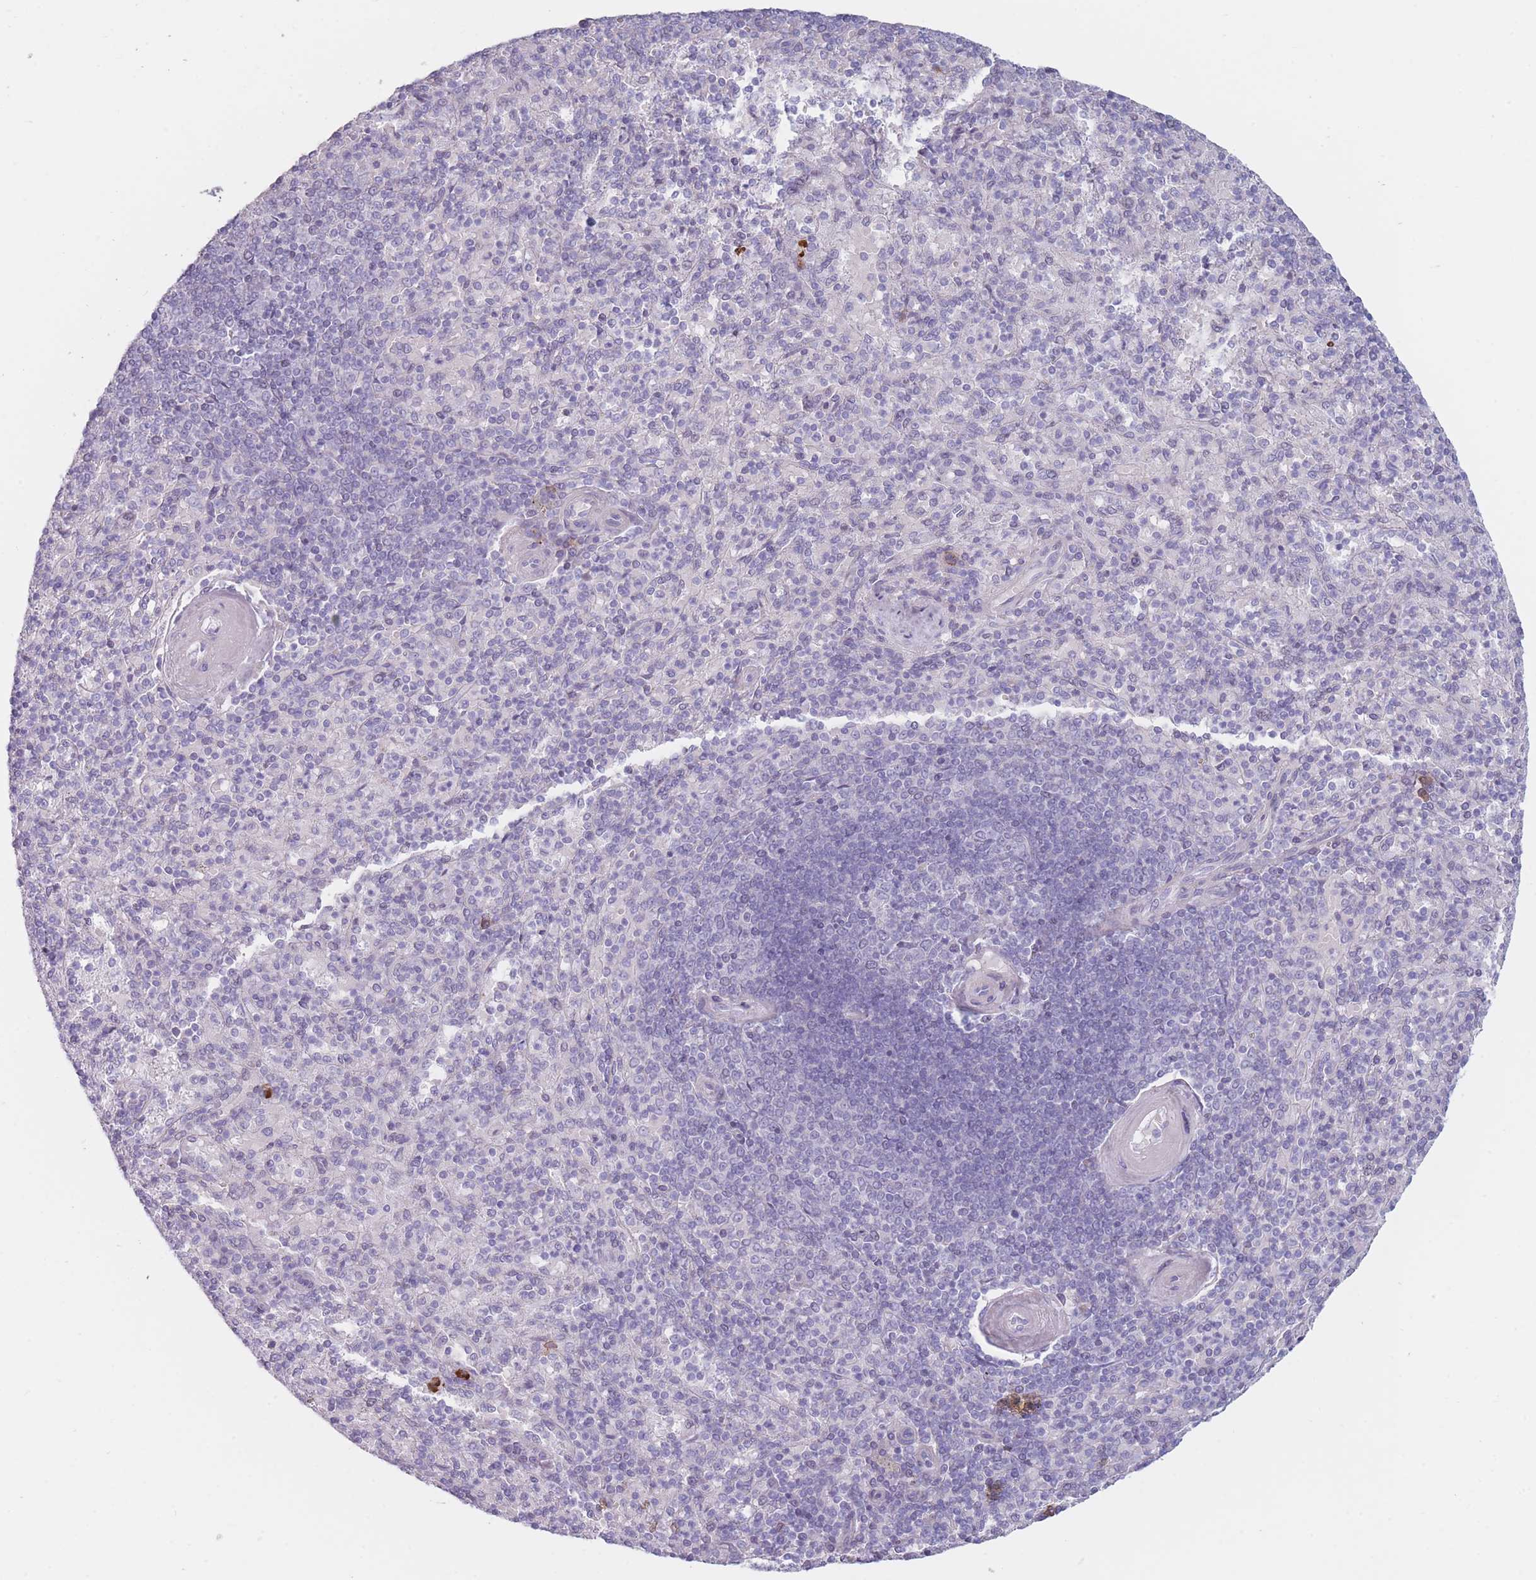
{"staining": {"intensity": "strong", "quantity": "<25%", "location": "cytoplasmic/membranous"}, "tissue": "spleen", "cell_type": "Cells in red pulp", "image_type": "normal", "snomed": [{"axis": "morphology", "description": "Normal tissue, NOS"}, {"axis": "topography", "description": "Spleen"}], "caption": "Immunohistochemistry (IHC) staining of unremarkable spleen, which displays medium levels of strong cytoplasmic/membranous positivity in approximately <25% of cells in red pulp indicating strong cytoplasmic/membranous protein staining. The staining was performed using DAB (3,3'-diaminobenzidine) (brown) for protein detection and nuclei were counterstained in hematoxylin (blue).", "gene": "PLEKHG2", "patient": {"sex": "male", "age": 82}}